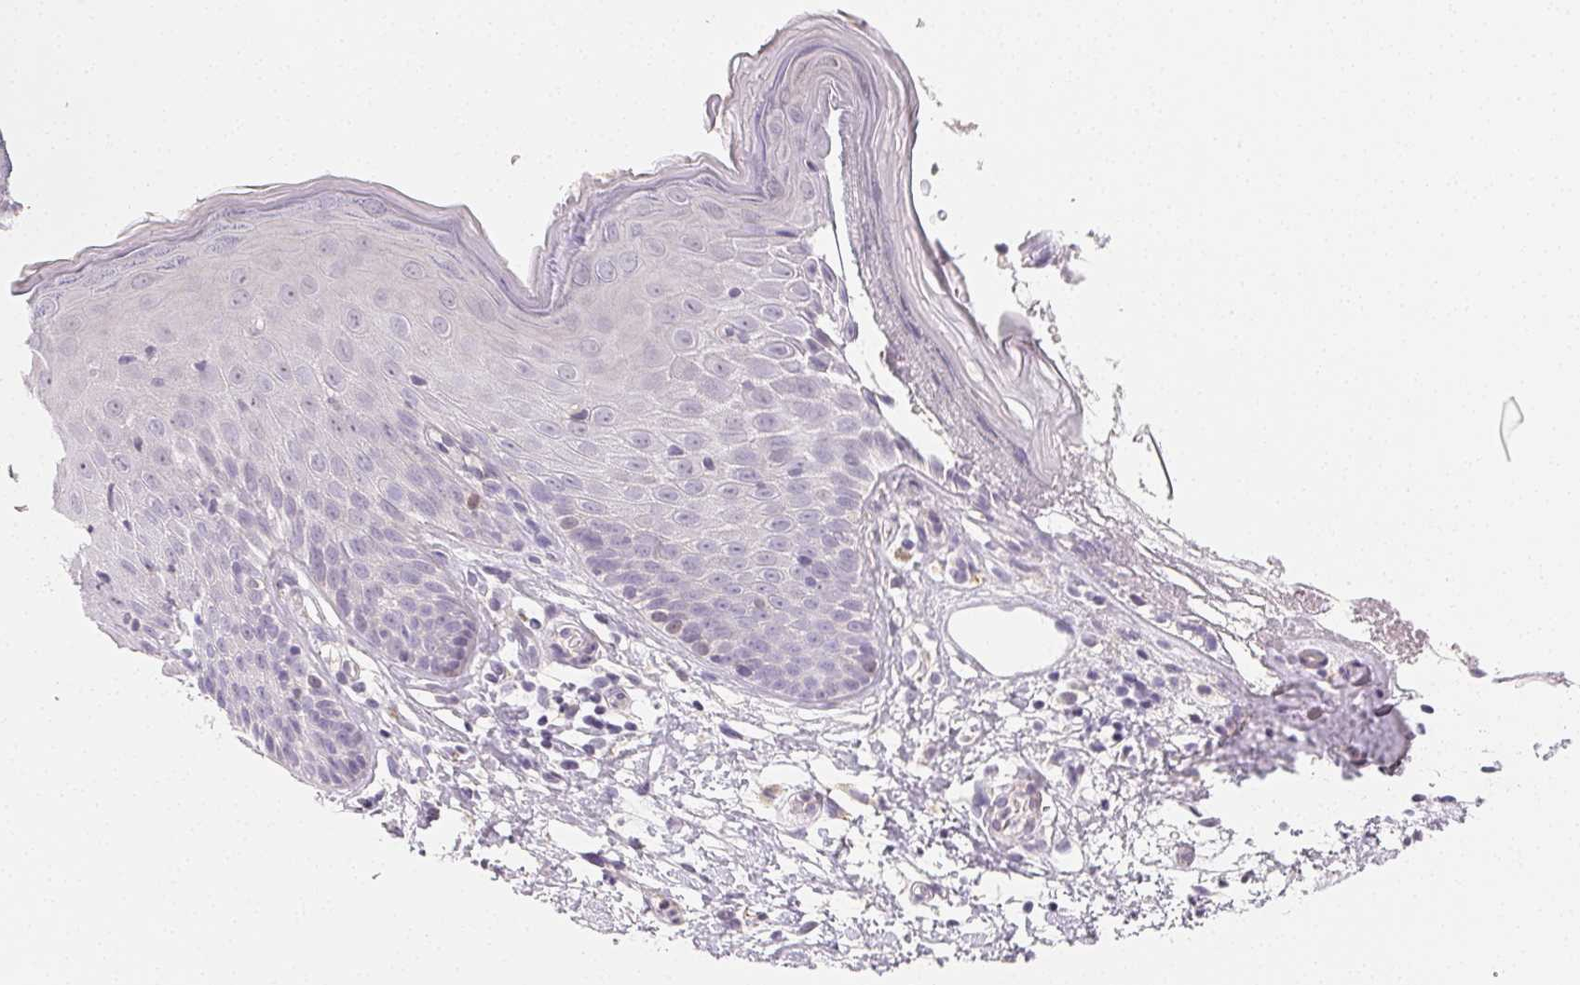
{"staining": {"intensity": "weak", "quantity": "<25%", "location": "cytoplasmic/membranous"}, "tissue": "skin", "cell_type": "Epidermal cells", "image_type": "normal", "snomed": [{"axis": "morphology", "description": "Normal tissue, NOS"}, {"axis": "topography", "description": "Vulva"}], "caption": "The micrograph shows no significant staining in epidermal cells of skin.", "gene": "LRRC23", "patient": {"sex": "female", "age": 68}}